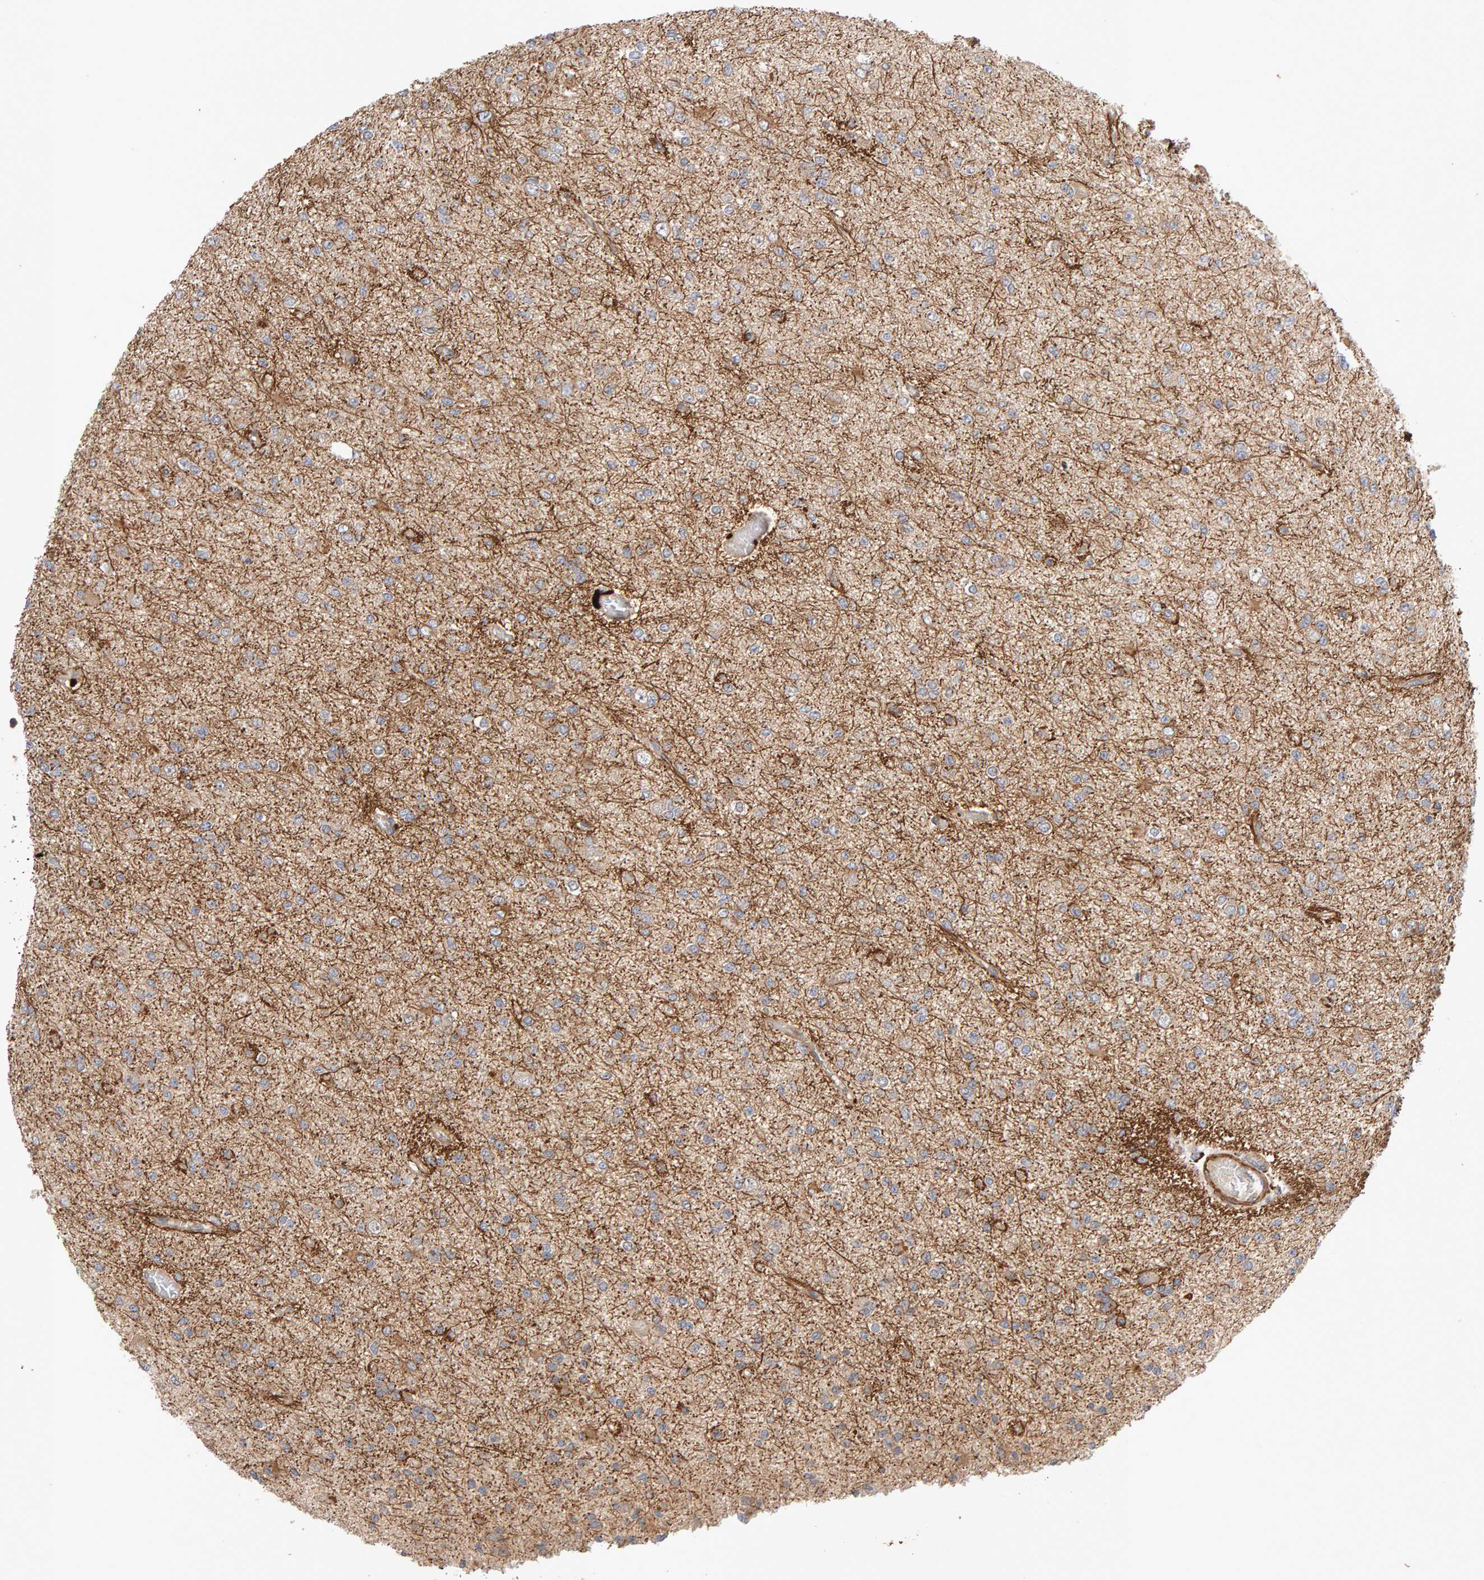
{"staining": {"intensity": "weak", "quantity": ">75%", "location": "cytoplasmic/membranous"}, "tissue": "glioma", "cell_type": "Tumor cells", "image_type": "cancer", "snomed": [{"axis": "morphology", "description": "Glioma, malignant, Low grade"}, {"axis": "topography", "description": "Brain"}], "caption": "Immunohistochemical staining of human glioma reveals low levels of weak cytoplasmic/membranous staining in approximately >75% of tumor cells. Immunohistochemistry stains the protein of interest in brown and the nuclei are stained blue.", "gene": "RNF19A", "patient": {"sex": "female", "age": 22}}